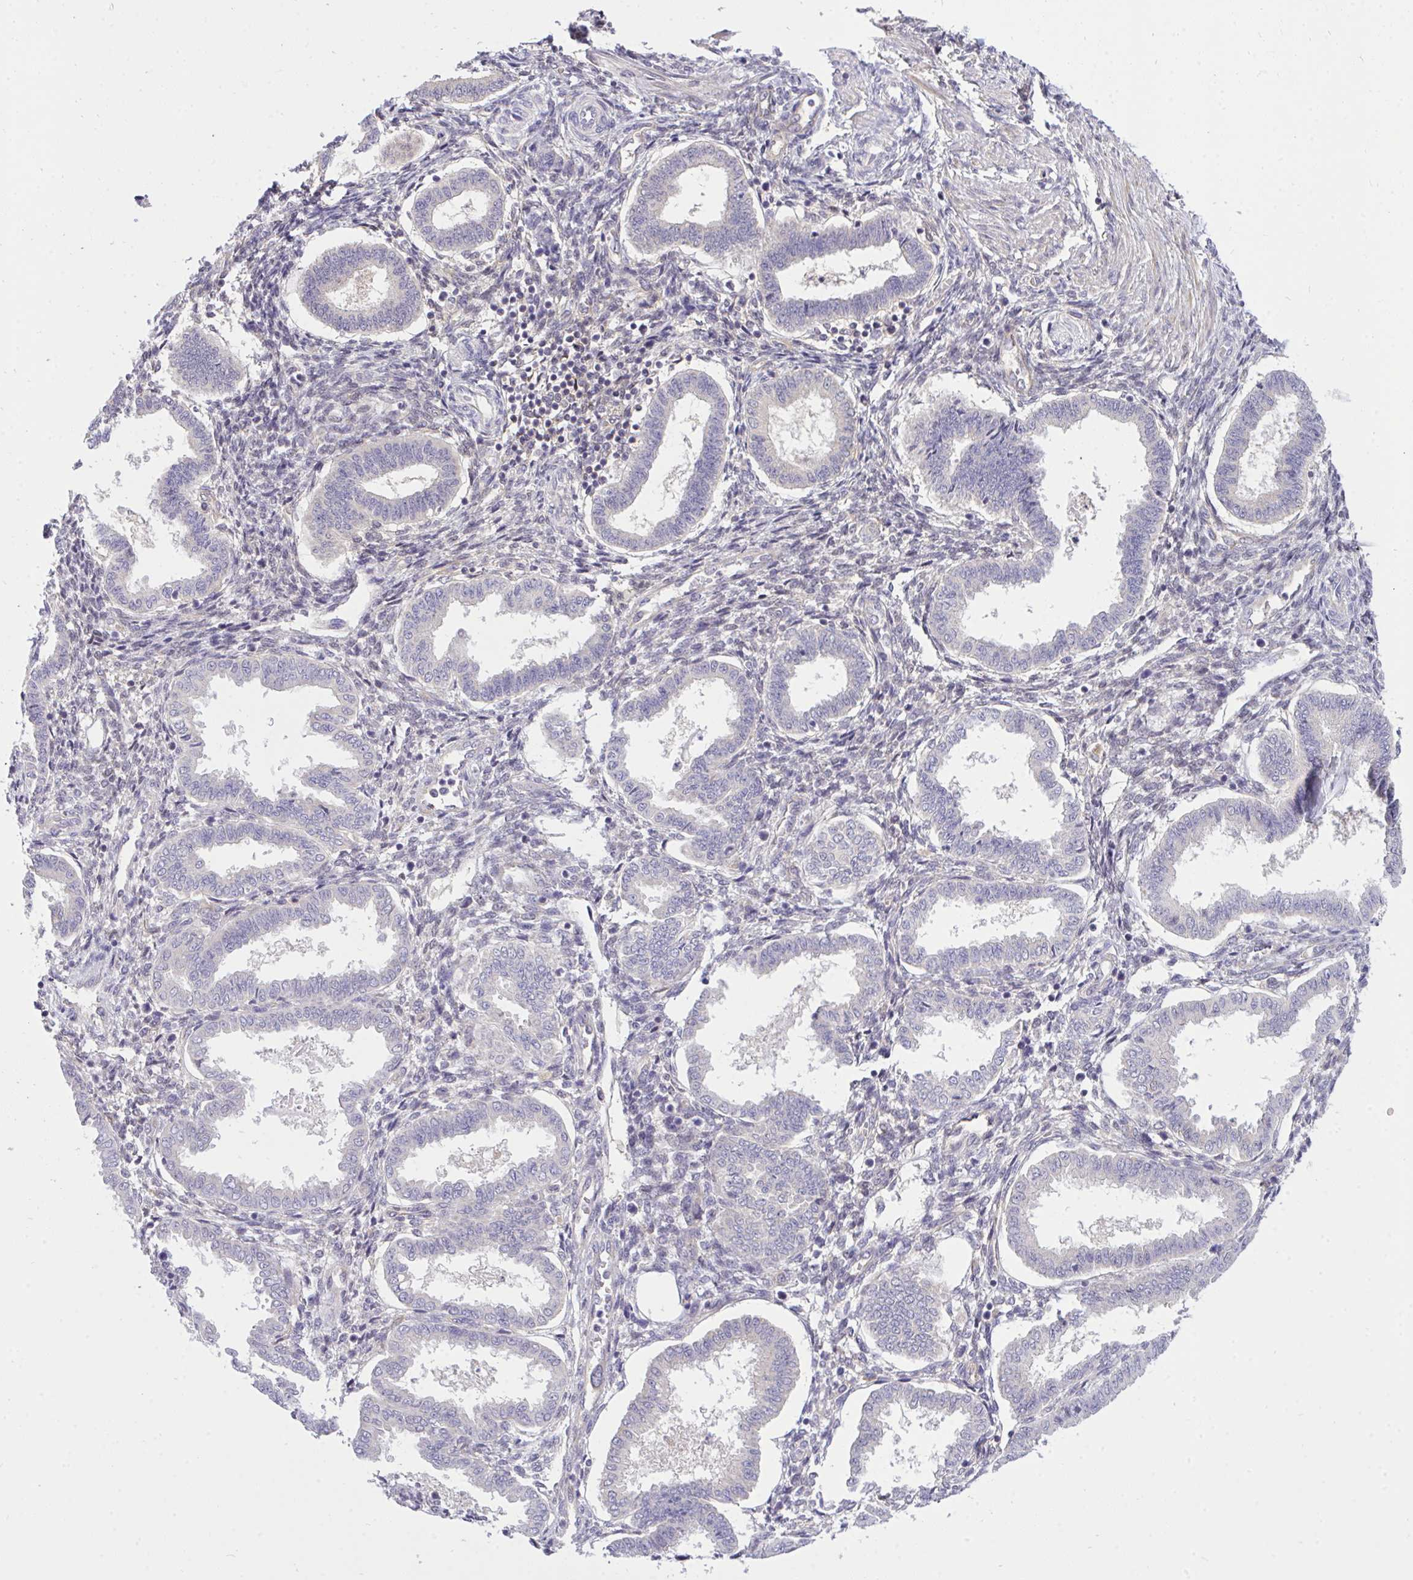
{"staining": {"intensity": "negative", "quantity": "none", "location": "none"}, "tissue": "endometrium", "cell_type": "Cells in endometrial stroma", "image_type": "normal", "snomed": [{"axis": "morphology", "description": "Normal tissue, NOS"}, {"axis": "topography", "description": "Endometrium"}], "caption": "DAB (3,3'-diaminobenzidine) immunohistochemical staining of normal human endometrium reveals no significant positivity in cells in endometrial stroma. The staining was performed using DAB (3,3'-diaminobenzidine) to visualize the protein expression in brown, while the nuclei were stained in blue with hematoxylin (Magnification: 20x).", "gene": "C19orf54", "patient": {"sex": "female", "age": 24}}